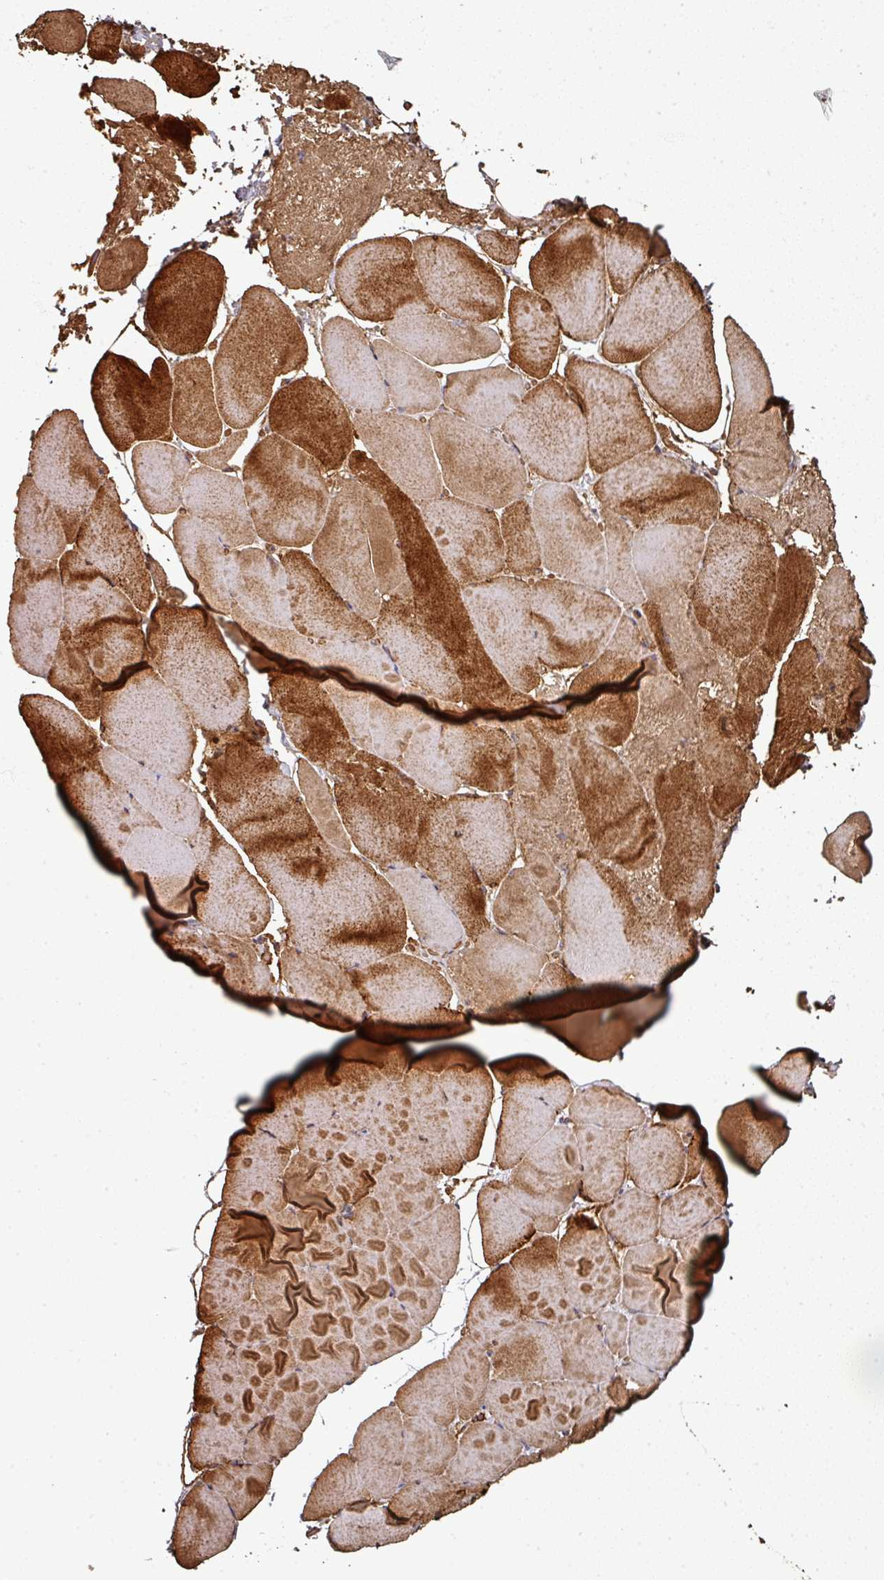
{"staining": {"intensity": "strong", "quantity": "25%-75%", "location": "cytoplasmic/membranous"}, "tissue": "skeletal muscle", "cell_type": "Myocytes", "image_type": "normal", "snomed": [{"axis": "morphology", "description": "Normal tissue, NOS"}, {"axis": "topography", "description": "Skeletal muscle"}], "caption": "Skeletal muscle stained with a brown dye displays strong cytoplasmic/membranous positive expression in about 25%-75% of myocytes.", "gene": "EDEM2", "patient": {"sex": "female", "age": 64}}